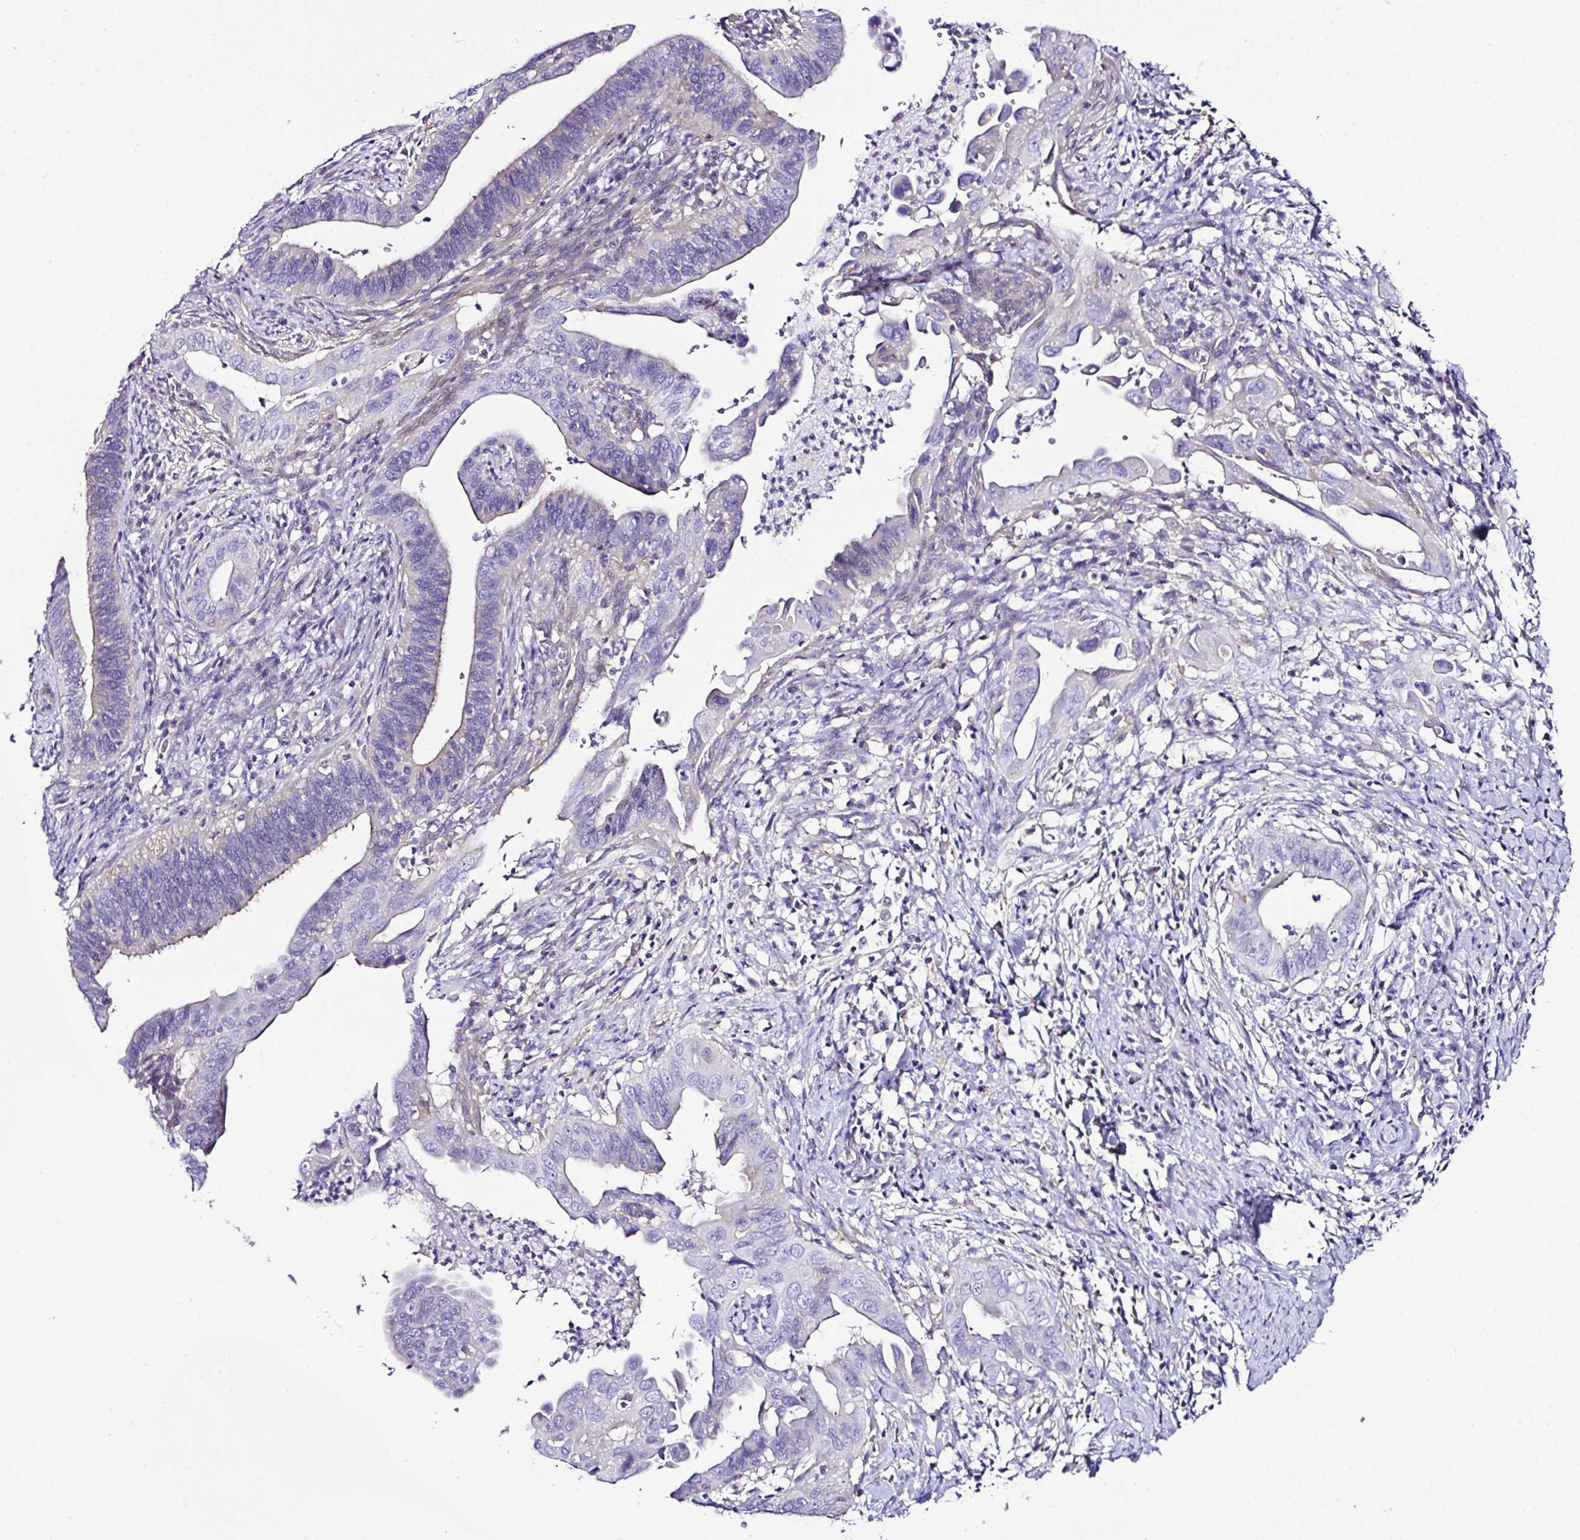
{"staining": {"intensity": "weak", "quantity": "<25%", "location": "cytoplasmic/membranous"}, "tissue": "cervical cancer", "cell_type": "Tumor cells", "image_type": "cancer", "snomed": [{"axis": "morphology", "description": "Adenocarcinoma, NOS"}, {"axis": "topography", "description": "Cervix"}], "caption": "Immunohistochemistry image of neoplastic tissue: human cervical cancer (adenocarcinoma) stained with DAB displays no significant protein expression in tumor cells.", "gene": "OR4P4", "patient": {"sex": "female", "age": 42}}